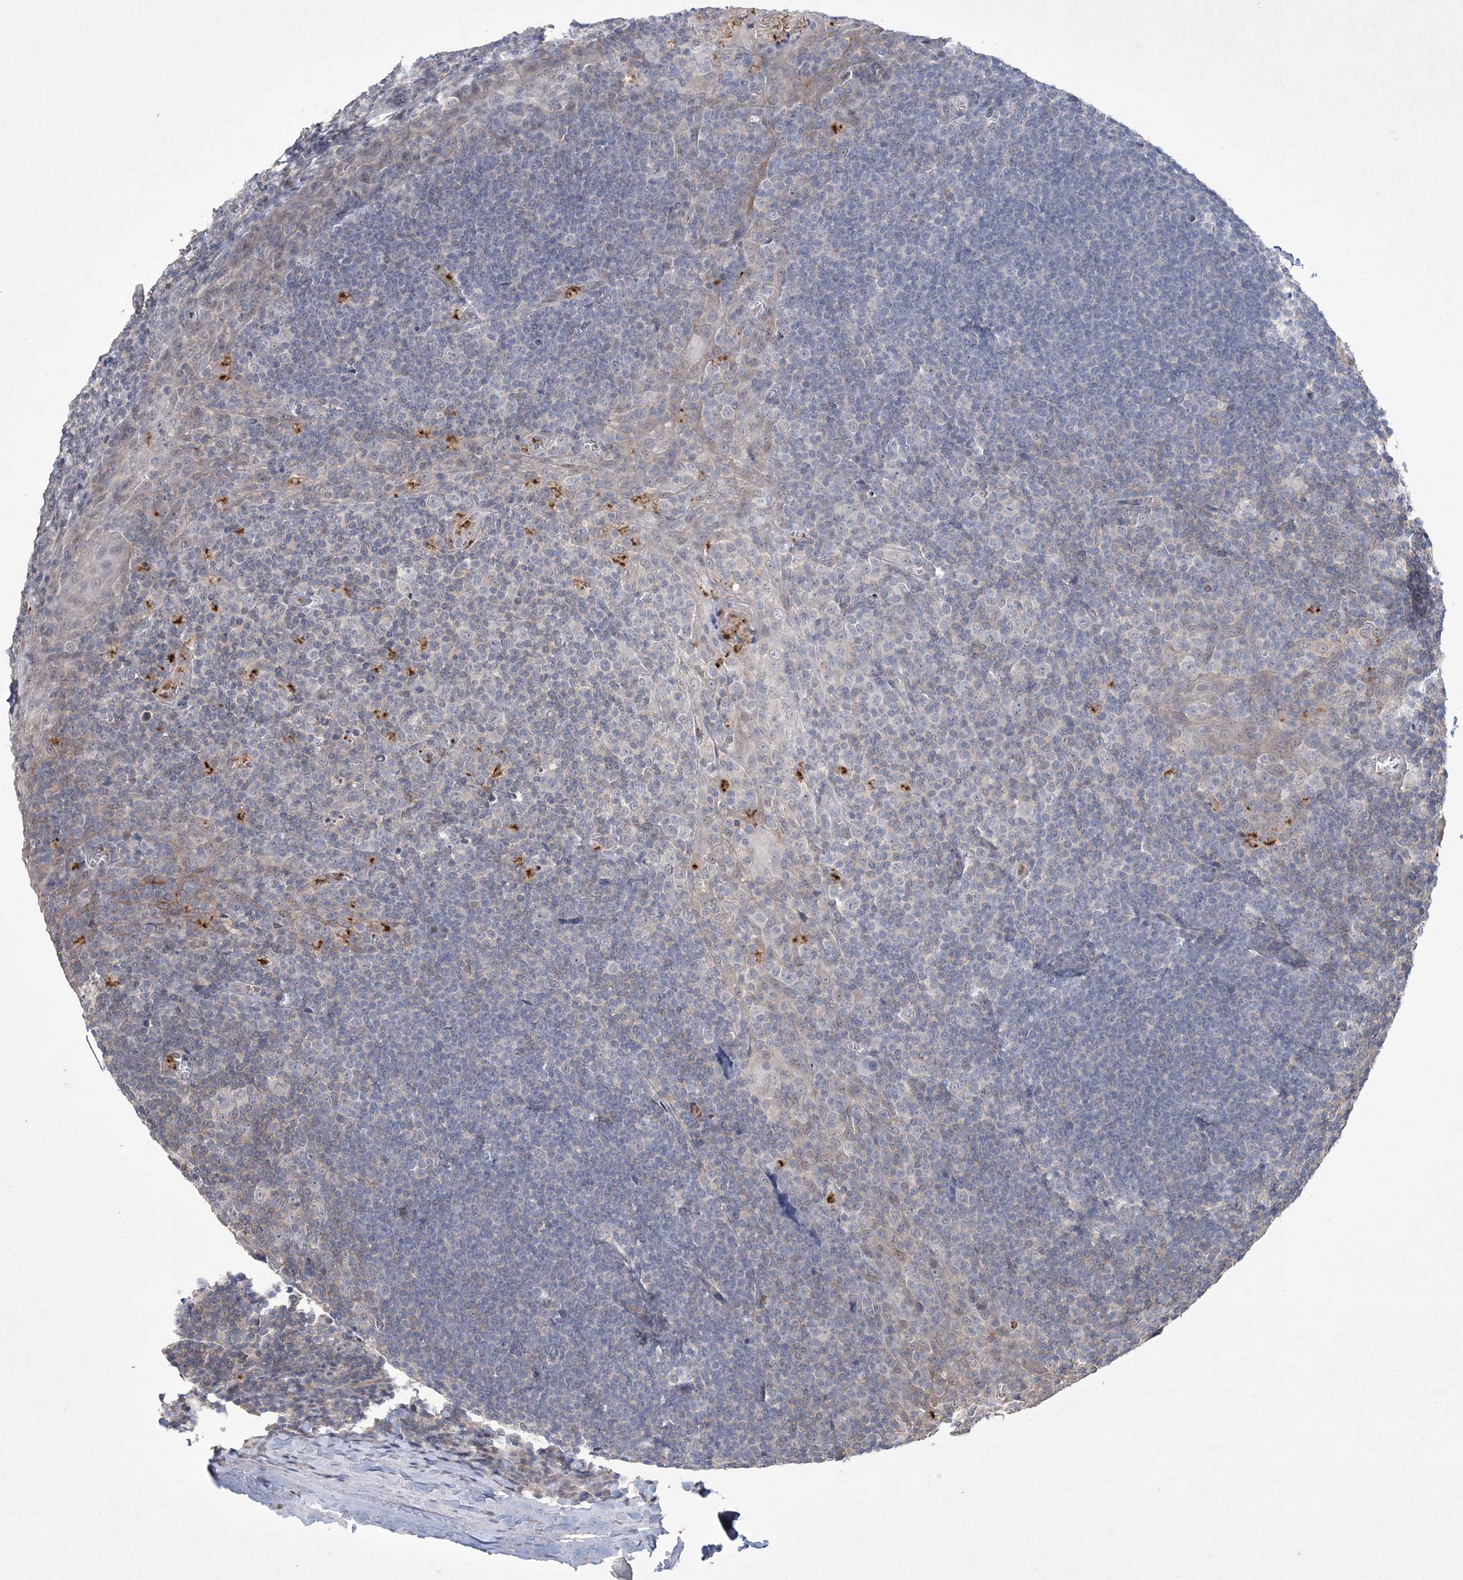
{"staining": {"intensity": "negative", "quantity": "none", "location": "none"}, "tissue": "tonsil", "cell_type": "Germinal center cells", "image_type": "normal", "snomed": [{"axis": "morphology", "description": "Normal tissue, NOS"}, {"axis": "topography", "description": "Tonsil"}], "caption": "Immunohistochemistry (IHC) histopathology image of normal human tonsil stained for a protein (brown), which displays no positivity in germinal center cells. (Stains: DAB immunohistochemistry with hematoxylin counter stain, Microscopy: brightfield microscopy at high magnification).", "gene": "DPCD", "patient": {"sex": "male", "age": 37}}